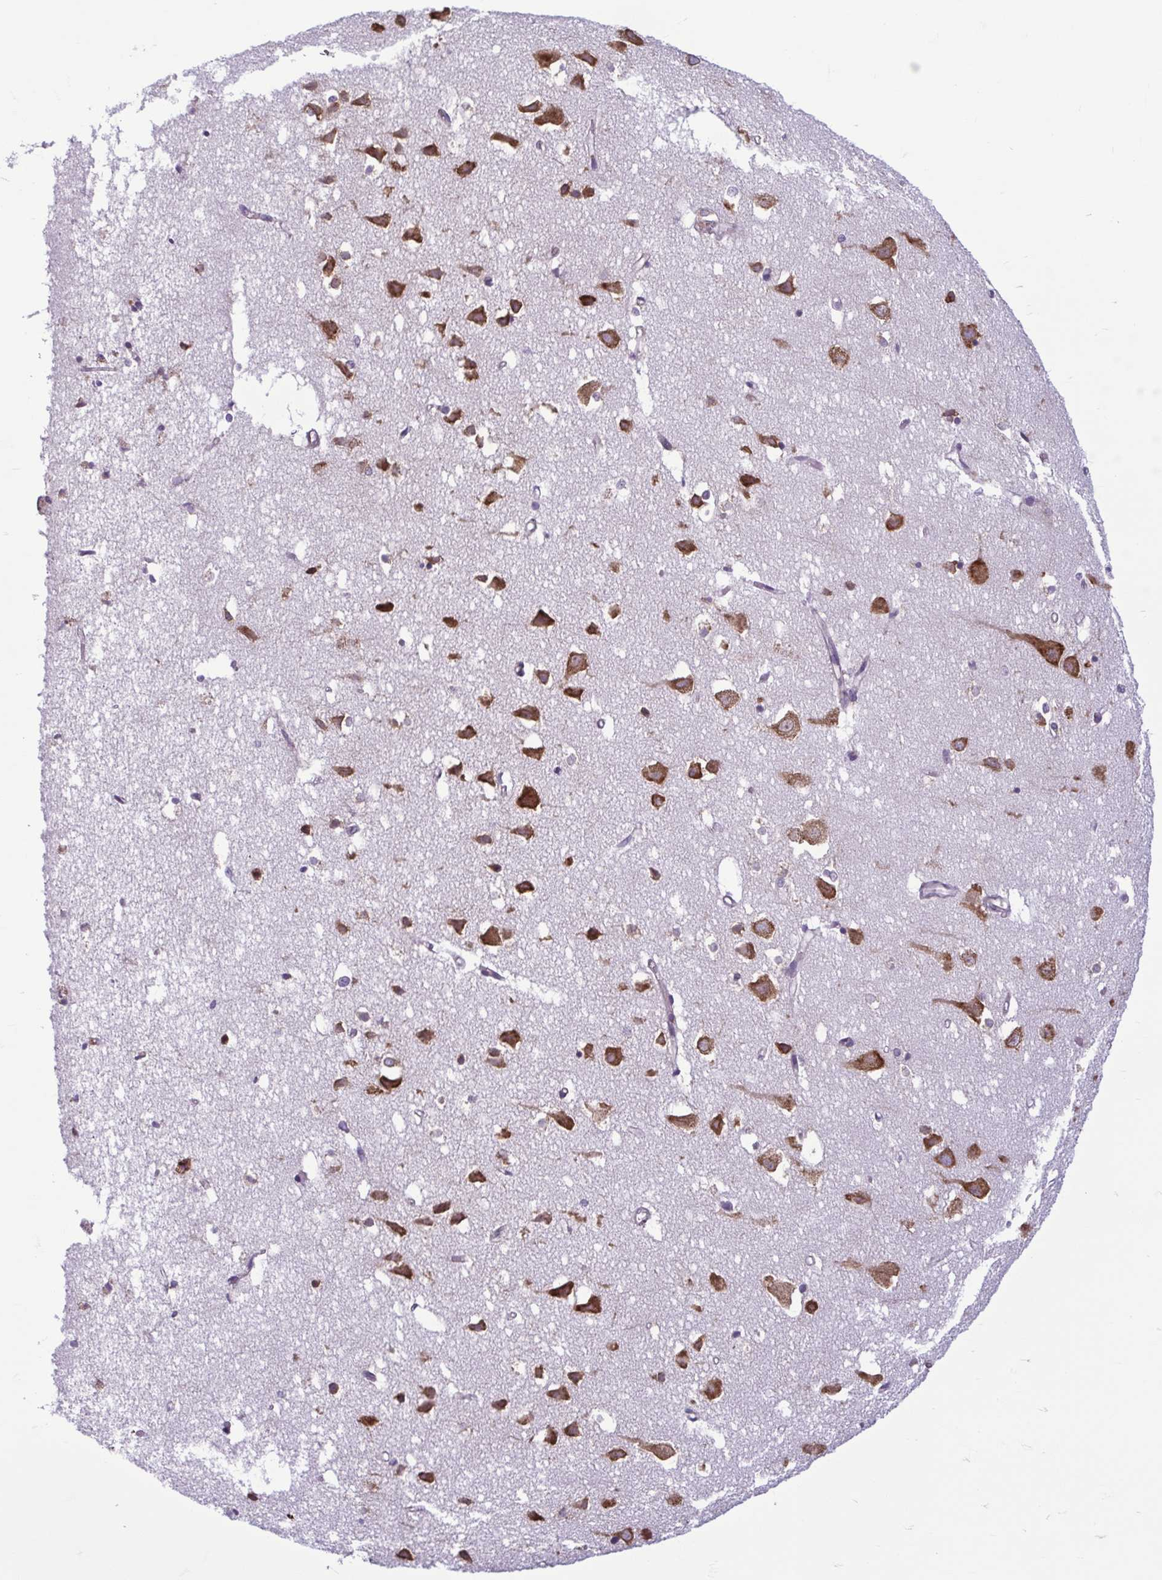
{"staining": {"intensity": "weak", "quantity": ">75%", "location": "cytoplasmic/membranous"}, "tissue": "cerebral cortex", "cell_type": "Endothelial cells", "image_type": "normal", "snomed": [{"axis": "morphology", "description": "Normal tissue, NOS"}, {"axis": "topography", "description": "Cerebral cortex"}], "caption": "This image displays IHC staining of benign cerebral cortex, with low weak cytoplasmic/membranous expression in about >75% of endothelial cells.", "gene": "RPS16", "patient": {"sex": "male", "age": 70}}